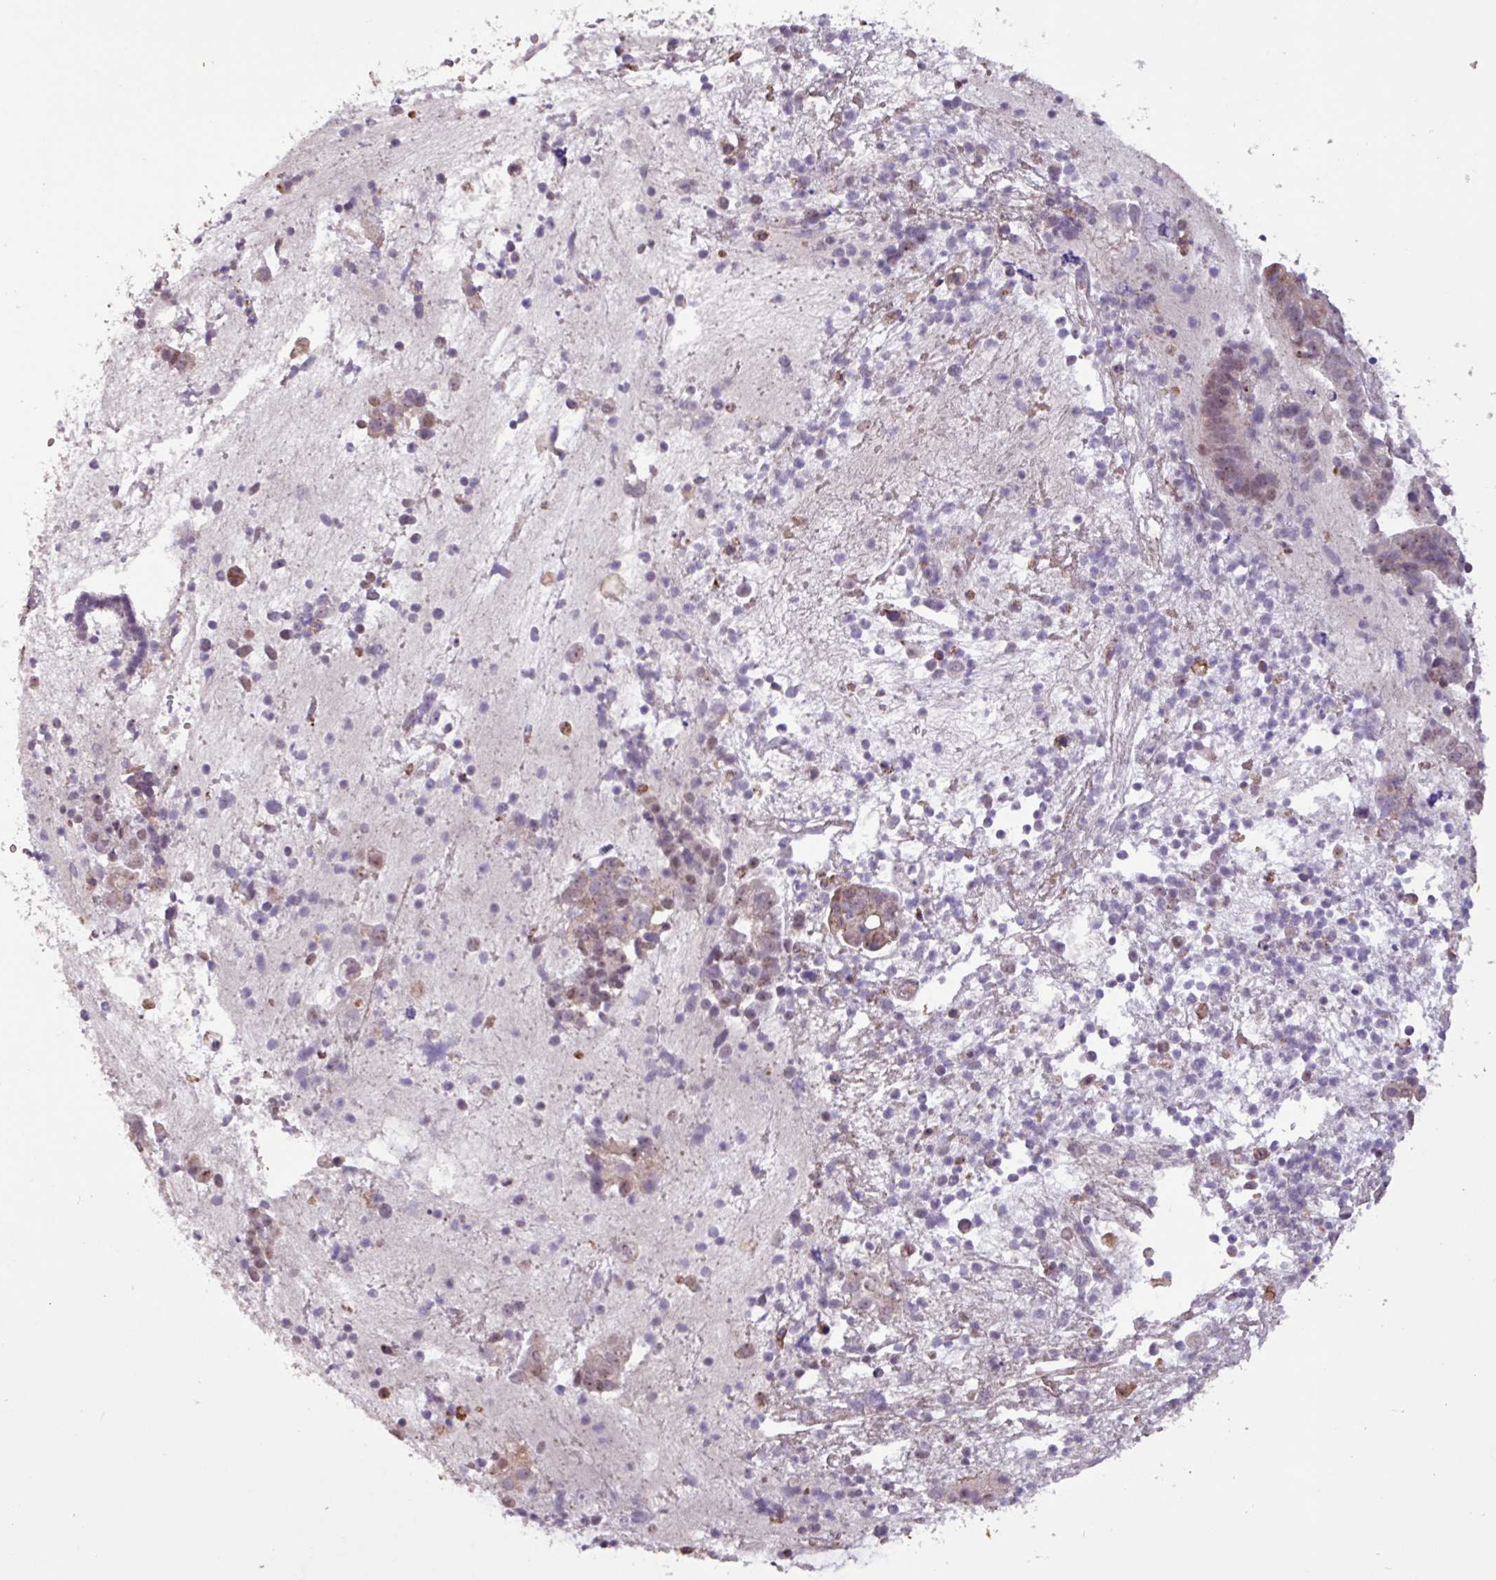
{"staining": {"intensity": "weak", "quantity": "<25%", "location": "cytoplasmic/membranous,nuclear"}, "tissue": "endometrial cancer", "cell_type": "Tumor cells", "image_type": "cancer", "snomed": [{"axis": "morphology", "description": "Adenocarcinoma, NOS"}, {"axis": "topography", "description": "Endometrium"}], "caption": "Tumor cells show no significant protein positivity in endometrial adenocarcinoma. Nuclei are stained in blue.", "gene": "L3MBTL3", "patient": {"sex": "female", "age": 76}}